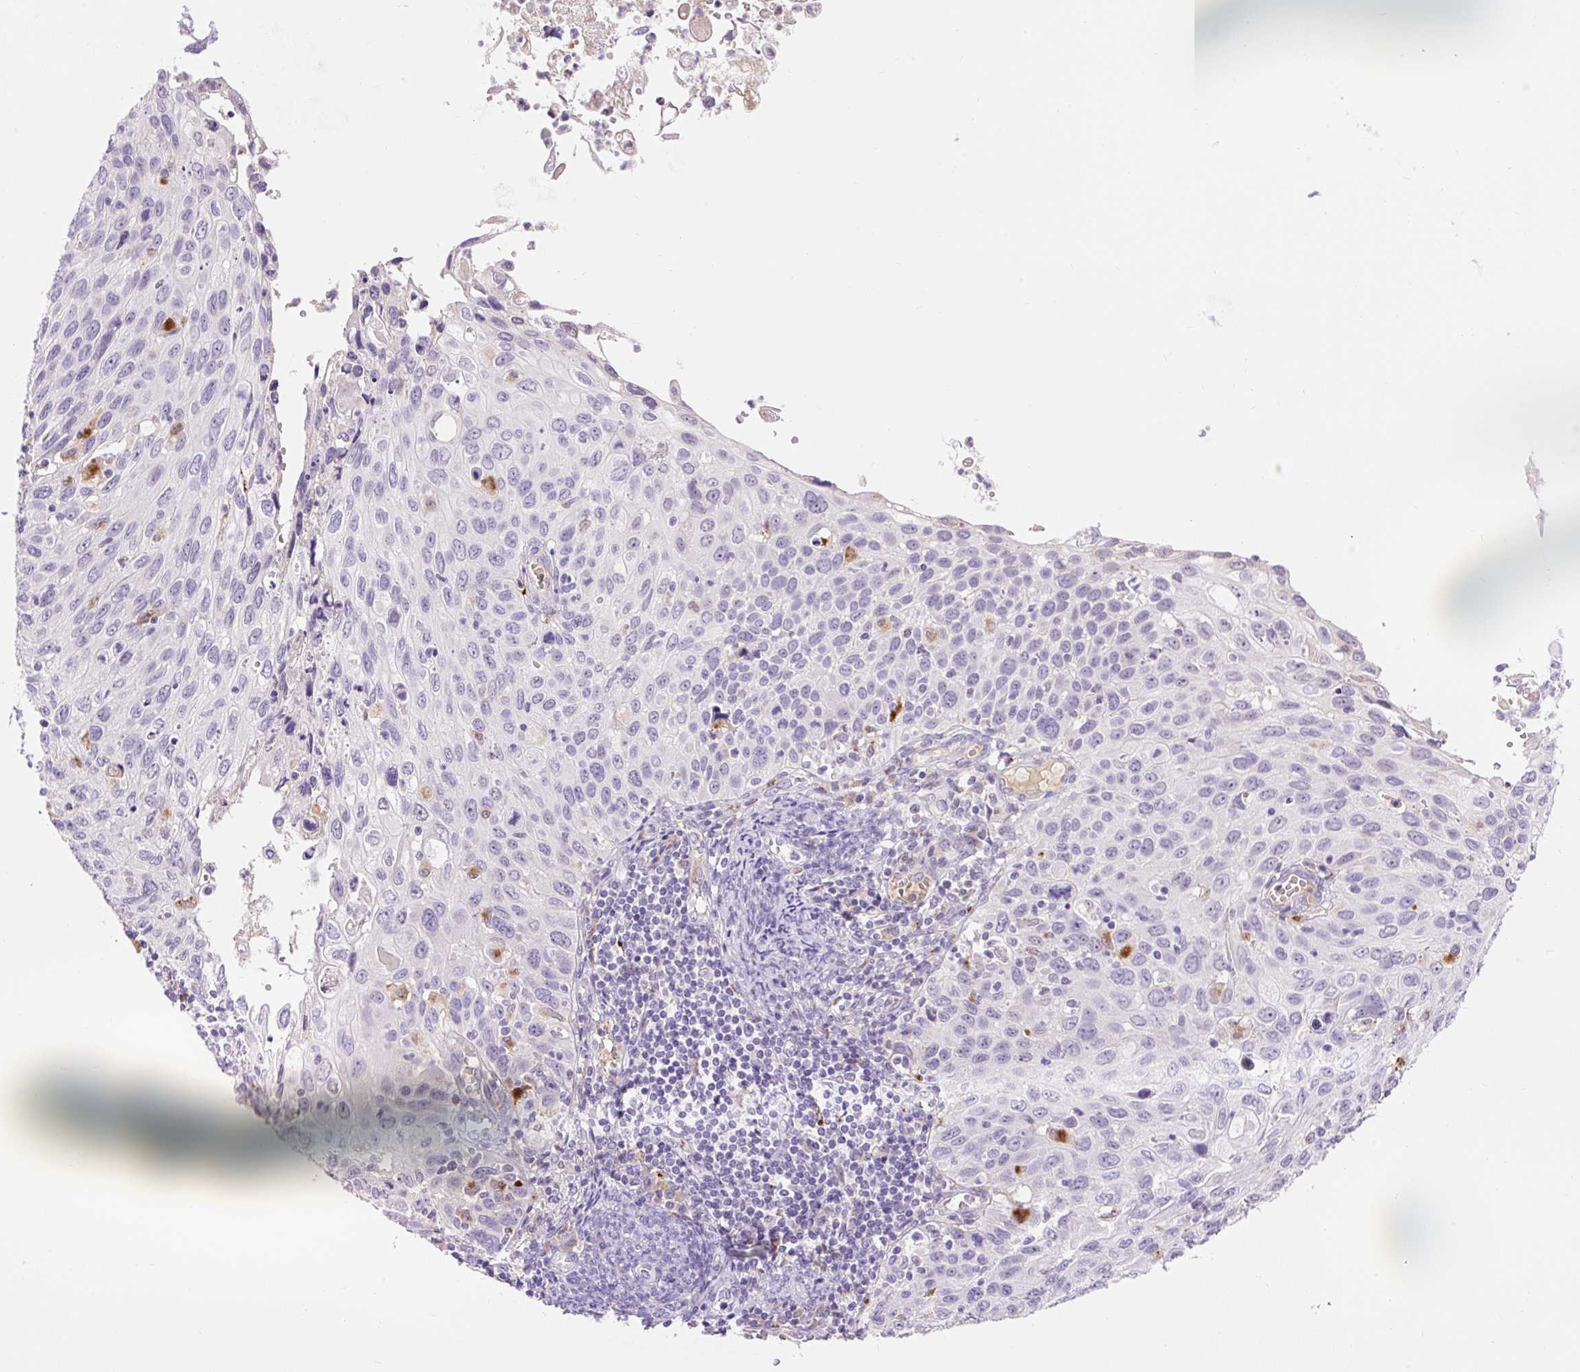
{"staining": {"intensity": "negative", "quantity": "none", "location": "none"}, "tissue": "cervical cancer", "cell_type": "Tumor cells", "image_type": "cancer", "snomed": [{"axis": "morphology", "description": "Squamous cell carcinoma, NOS"}, {"axis": "topography", "description": "Cervix"}], "caption": "Cervical cancer was stained to show a protein in brown. There is no significant positivity in tumor cells.", "gene": "TMEM150C", "patient": {"sex": "female", "age": 70}}